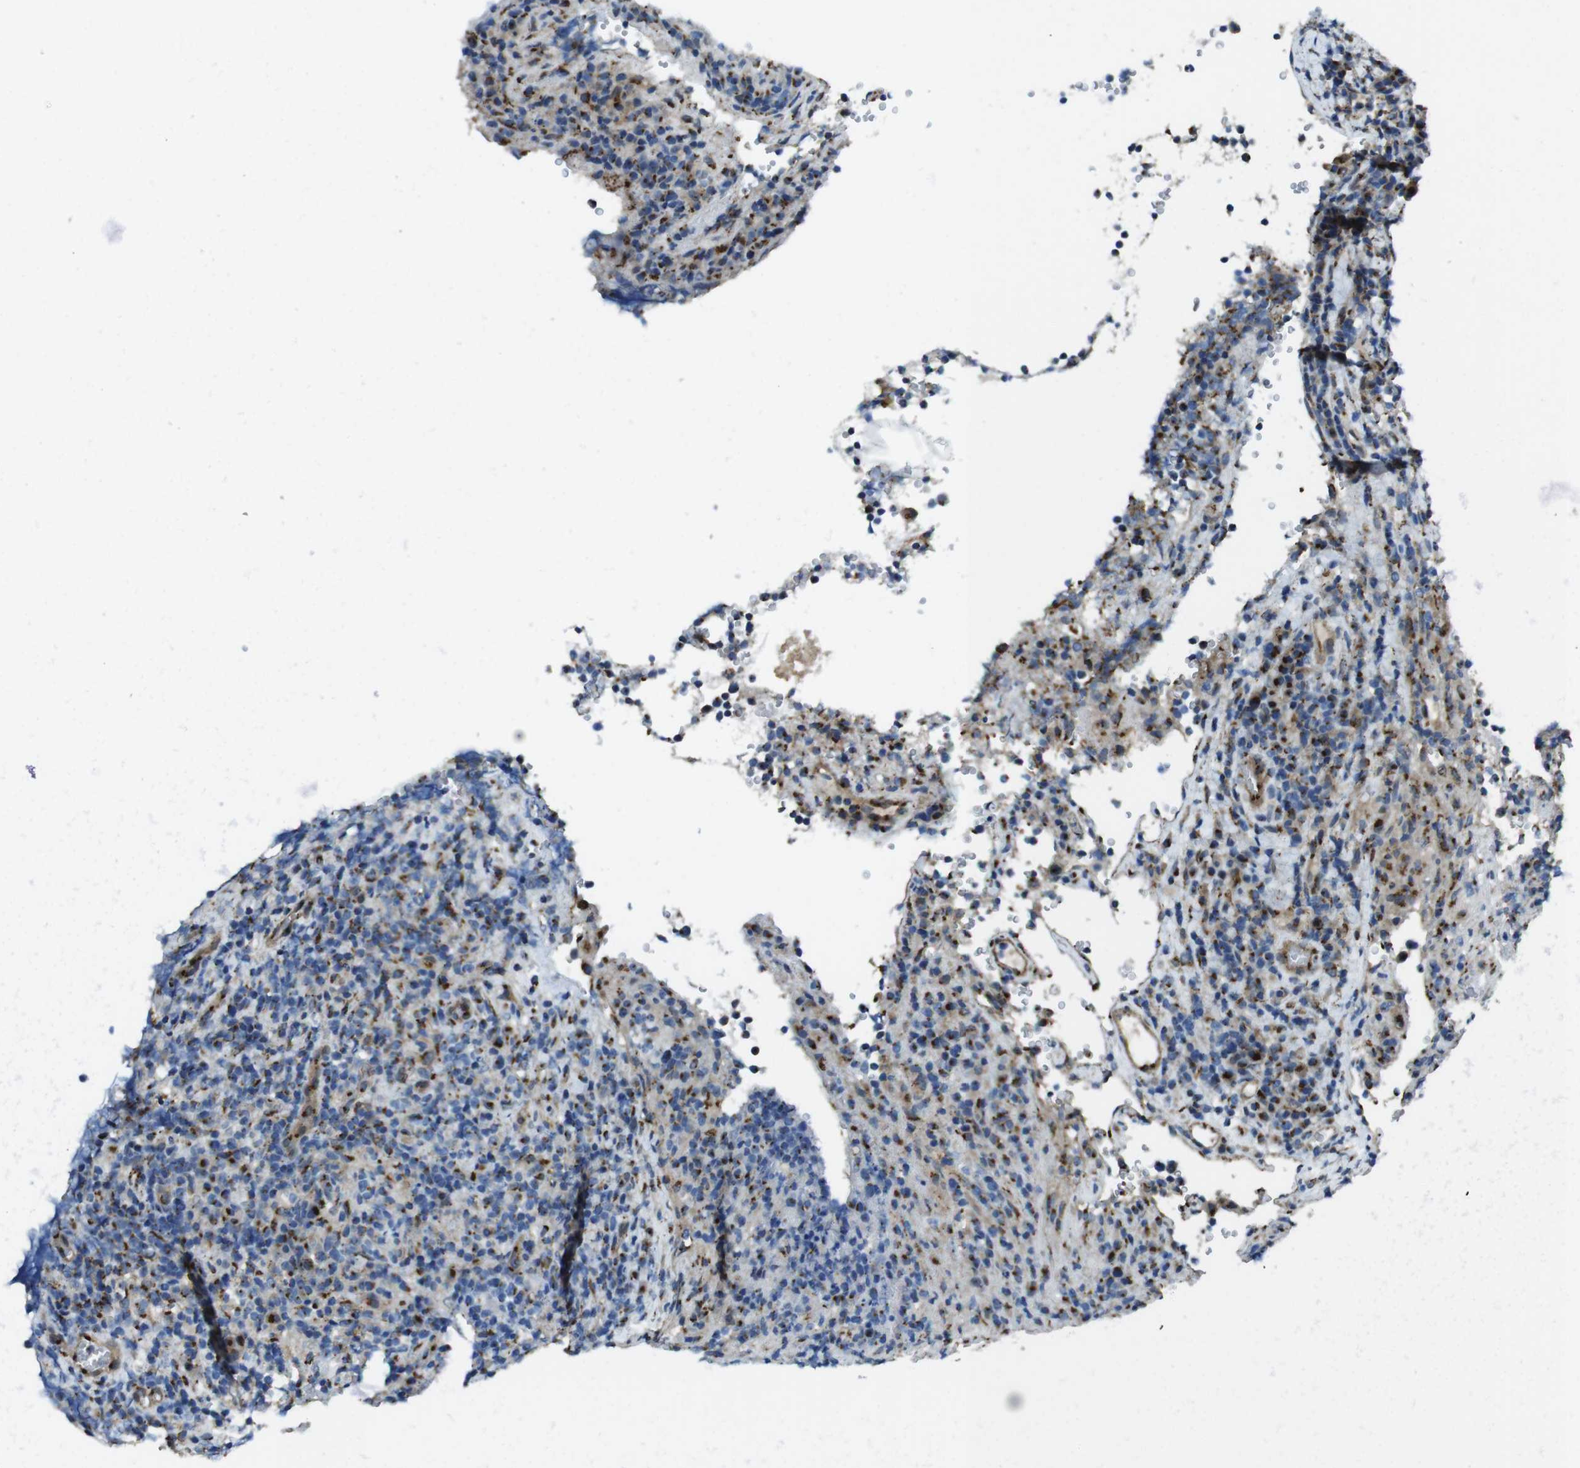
{"staining": {"intensity": "moderate", "quantity": "<25%", "location": "cytoplasmic/membranous"}, "tissue": "lymphoma", "cell_type": "Tumor cells", "image_type": "cancer", "snomed": [{"axis": "morphology", "description": "Malignant lymphoma, non-Hodgkin's type, High grade"}, {"axis": "topography", "description": "Lymph node"}], "caption": "Immunohistochemistry photomicrograph of lymphoma stained for a protein (brown), which reveals low levels of moderate cytoplasmic/membranous expression in approximately <25% of tumor cells.", "gene": "RAB6A", "patient": {"sex": "female", "age": 76}}